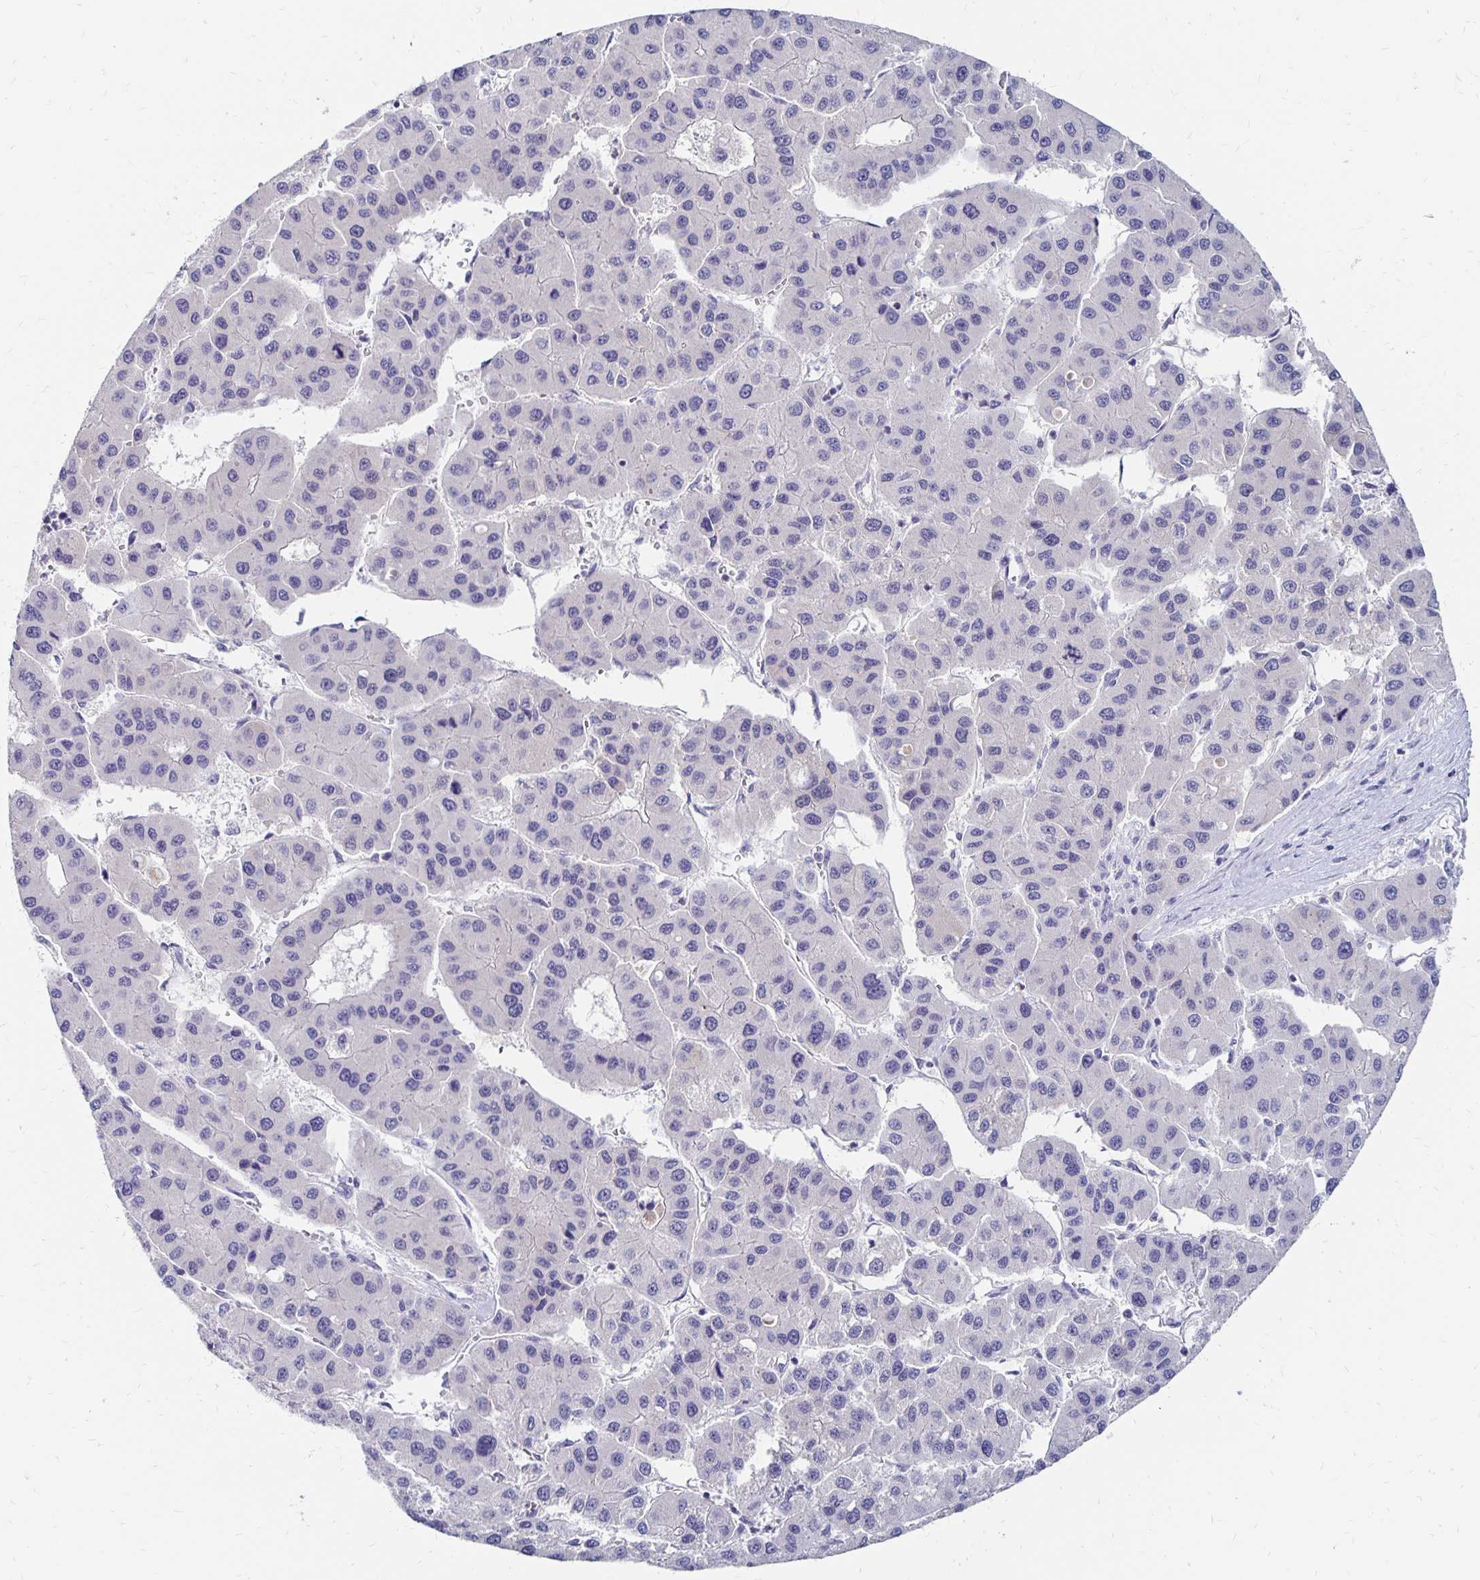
{"staining": {"intensity": "negative", "quantity": "none", "location": "none"}, "tissue": "liver cancer", "cell_type": "Tumor cells", "image_type": "cancer", "snomed": [{"axis": "morphology", "description": "Carcinoma, Hepatocellular, NOS"}, {"axis": "topography", "description": "Liver"}], "caption": "Liver cancer (hepatocellular carcinoma) was stained to show a protein in brown. There is no significant staining in tumor cells.", "gene": "SYT2", "patient": {"sex": "male", "age": 73}}